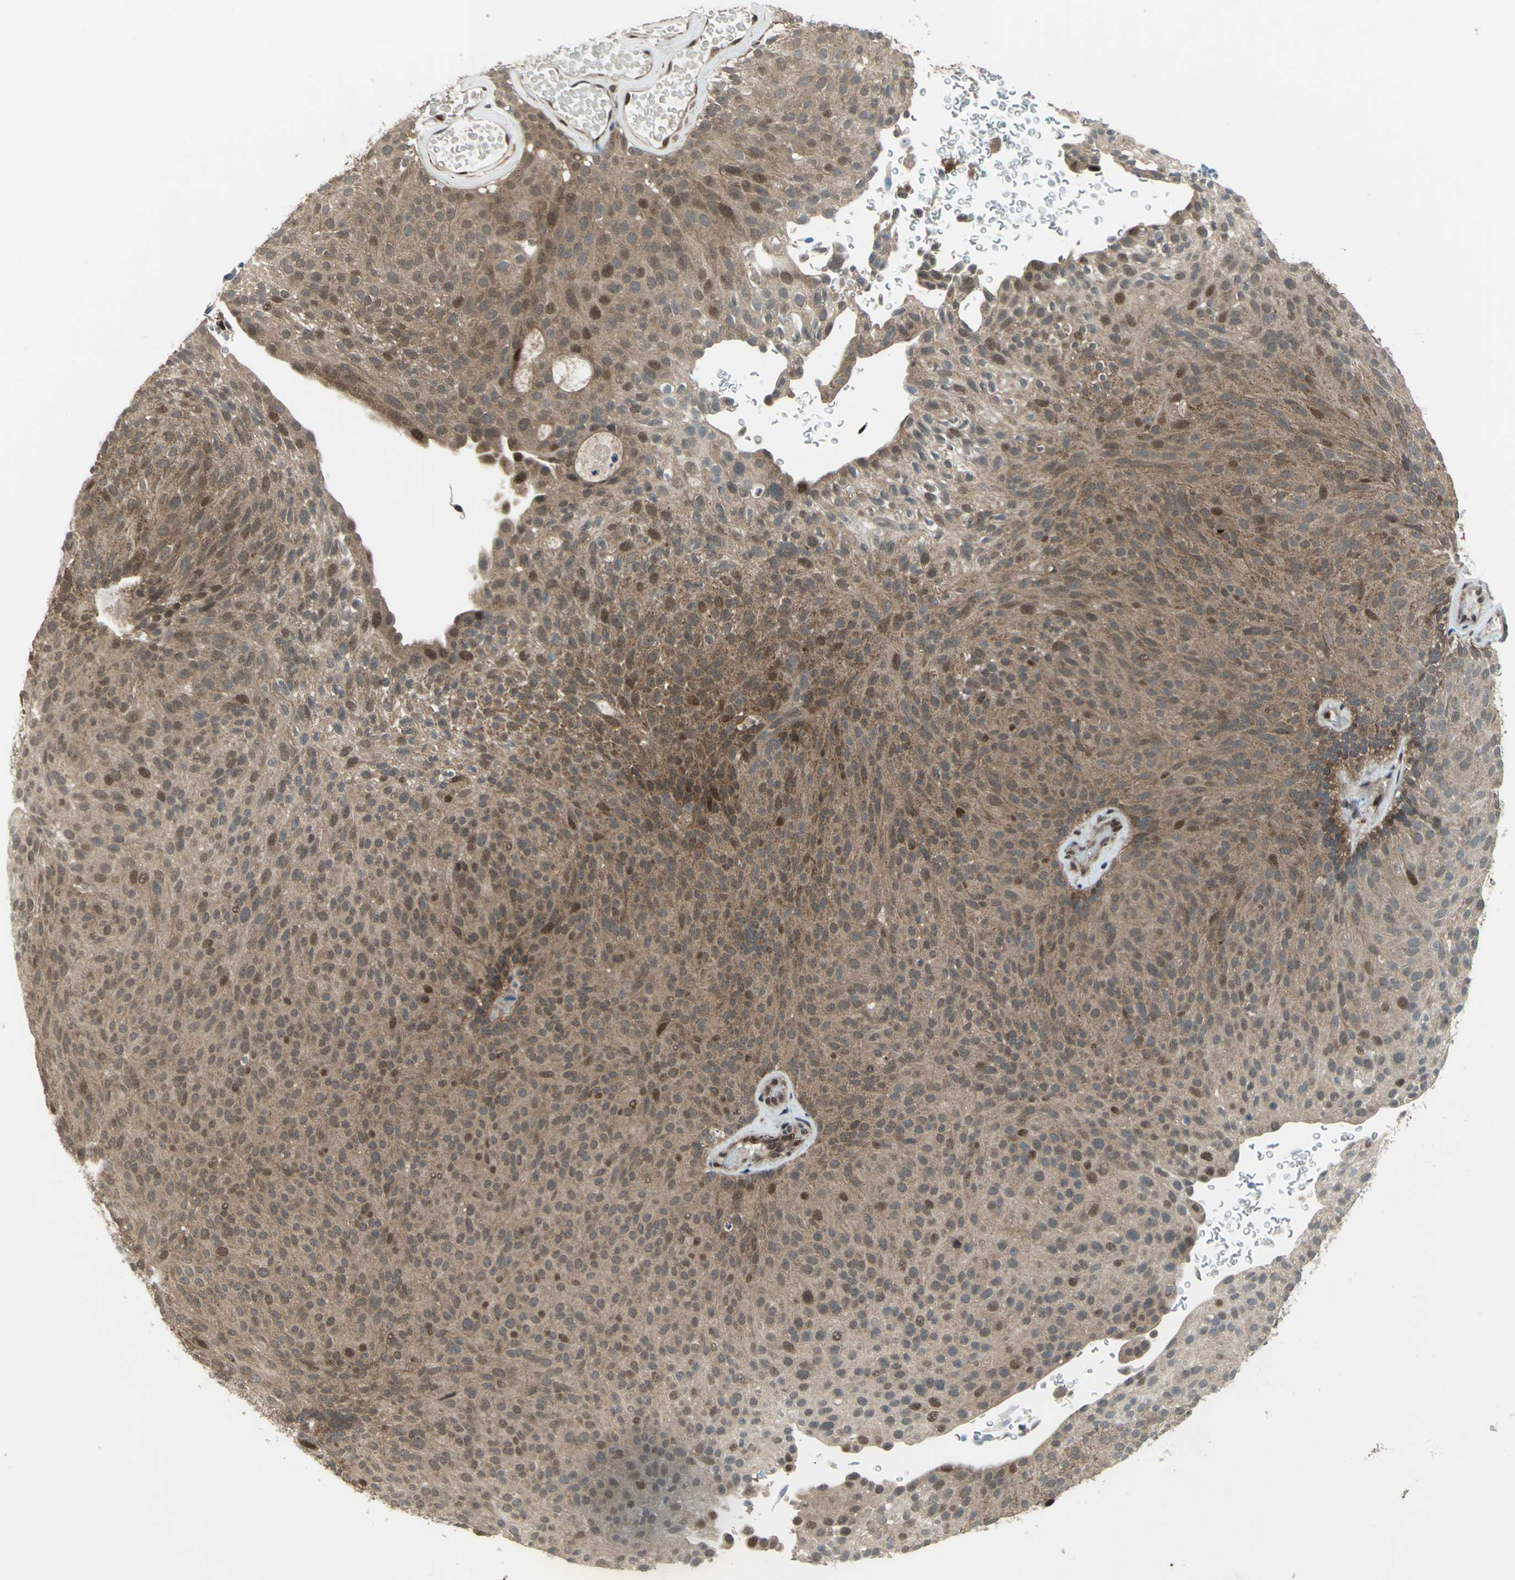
{"staining": {"intensity": "moderate", "quantity": ">75%", "location": "cytoplasmic/membranous,nuclear"}, "tissue": "urothelial cancer", "cell_type": "Tumor cells", "image_type": "cancer", "snomed": [{"axis": "morphology", "description": "Urothelial carcinoma, Low grade"}, {"axis": "topography", "description": "Urinary bladder"}], "caption": "IHC of human urothelial cancer shows medium levels of moderate cytoplasmic/membranous and nuclear staining in approximately >75% of tumor cells. (IHC, brightfield microscopy, high magnification).", "gene": "COPS5", "patient": {"sex": "male", "age": 78}}